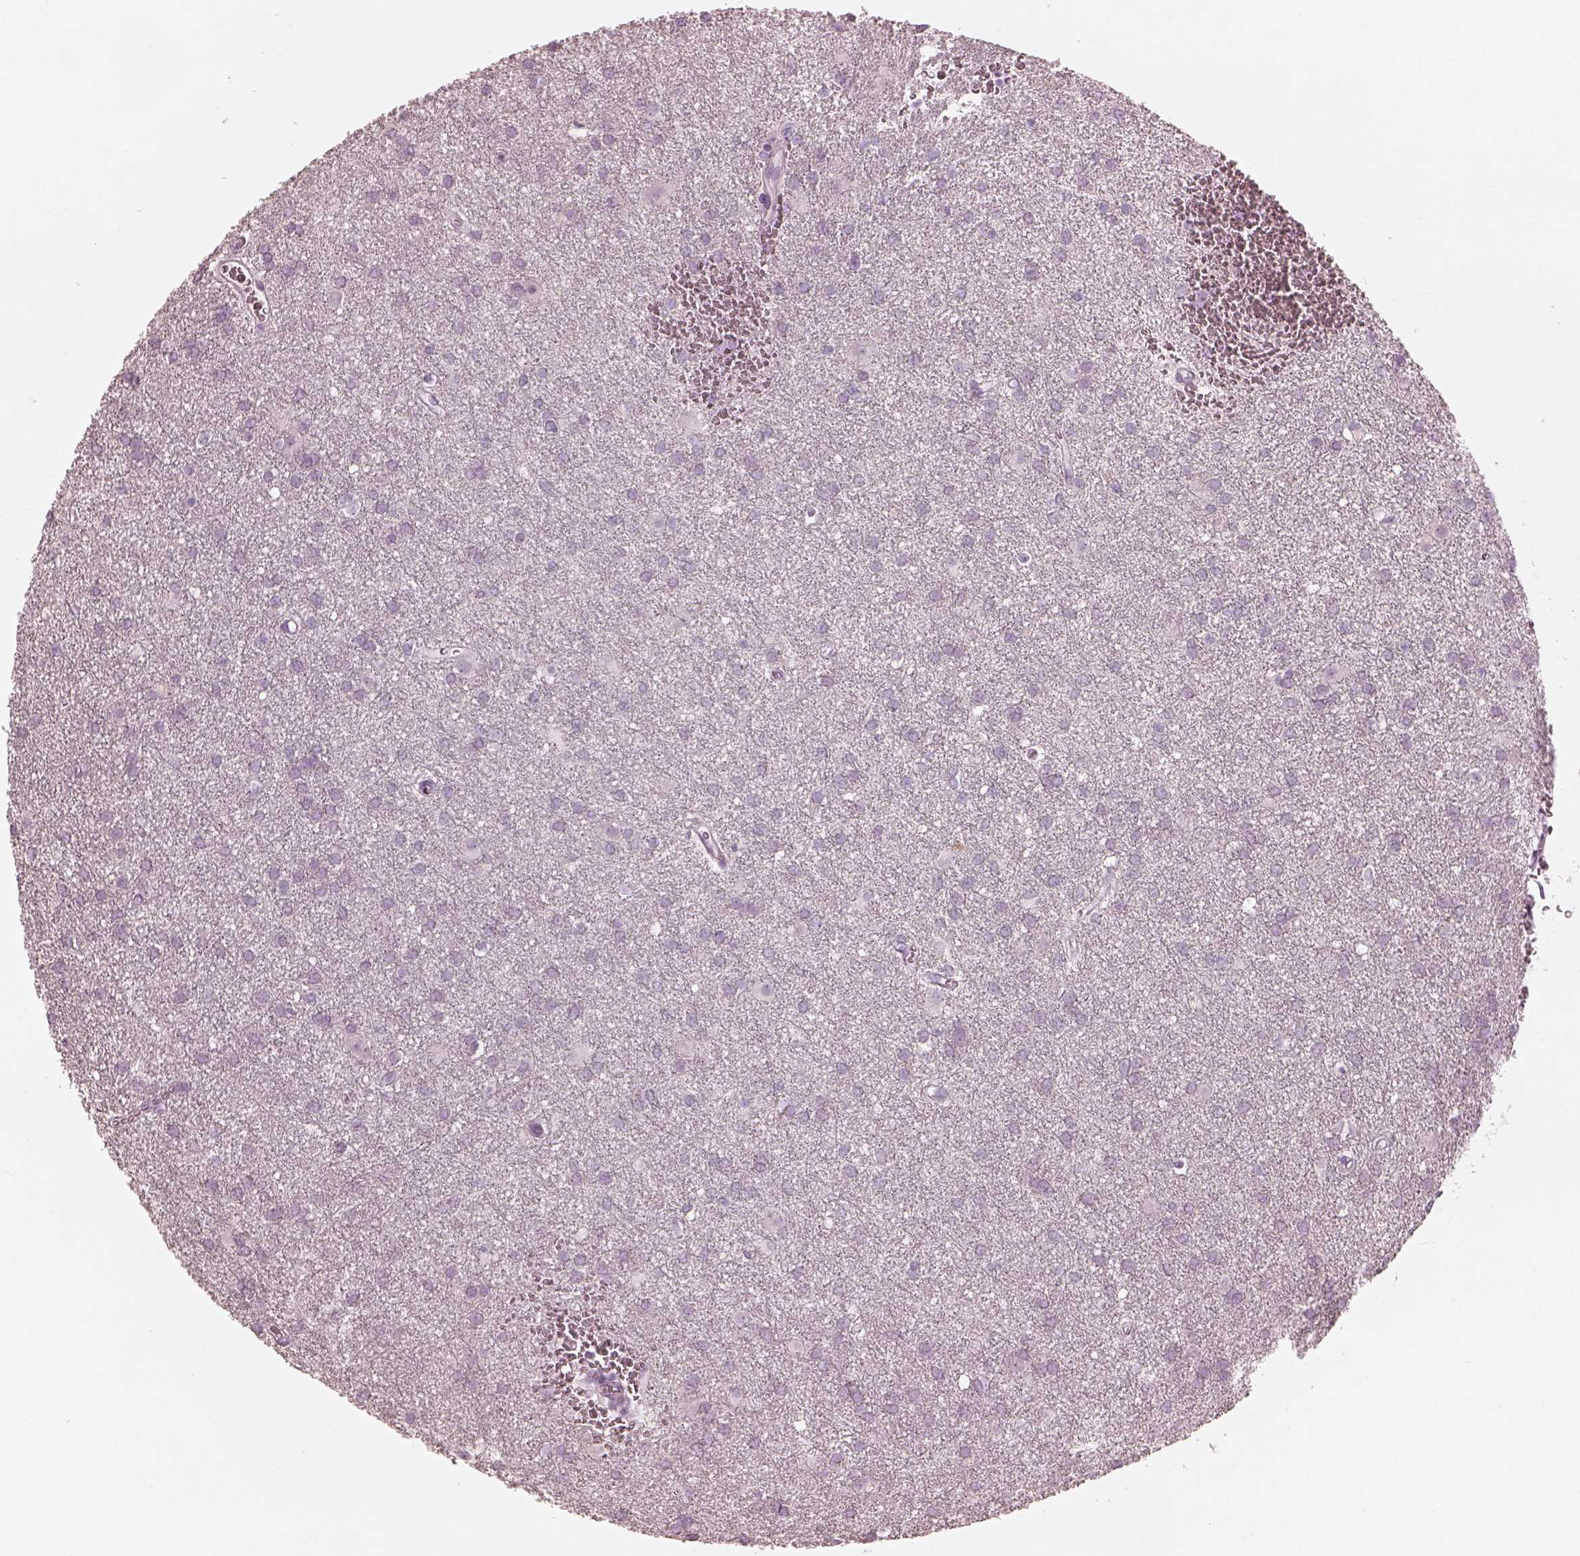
{"staining": {"intensity": "negative", "quantity": "none", "location": "none"}, "tissue": "glioma", "cell_type": "Tumor cells", "image_type": "cancer", "snomed": [{"axis": "morphology", "description": "Glioma, malignant, Low grade"}, {"axis": "topography", "description": "Brain"}], "caption": "Tumor cells show no significant protein expression in low-grade glioma (malignant).", "gene": "RSPH9", "patient": {"sex": "male", "age": 58}}